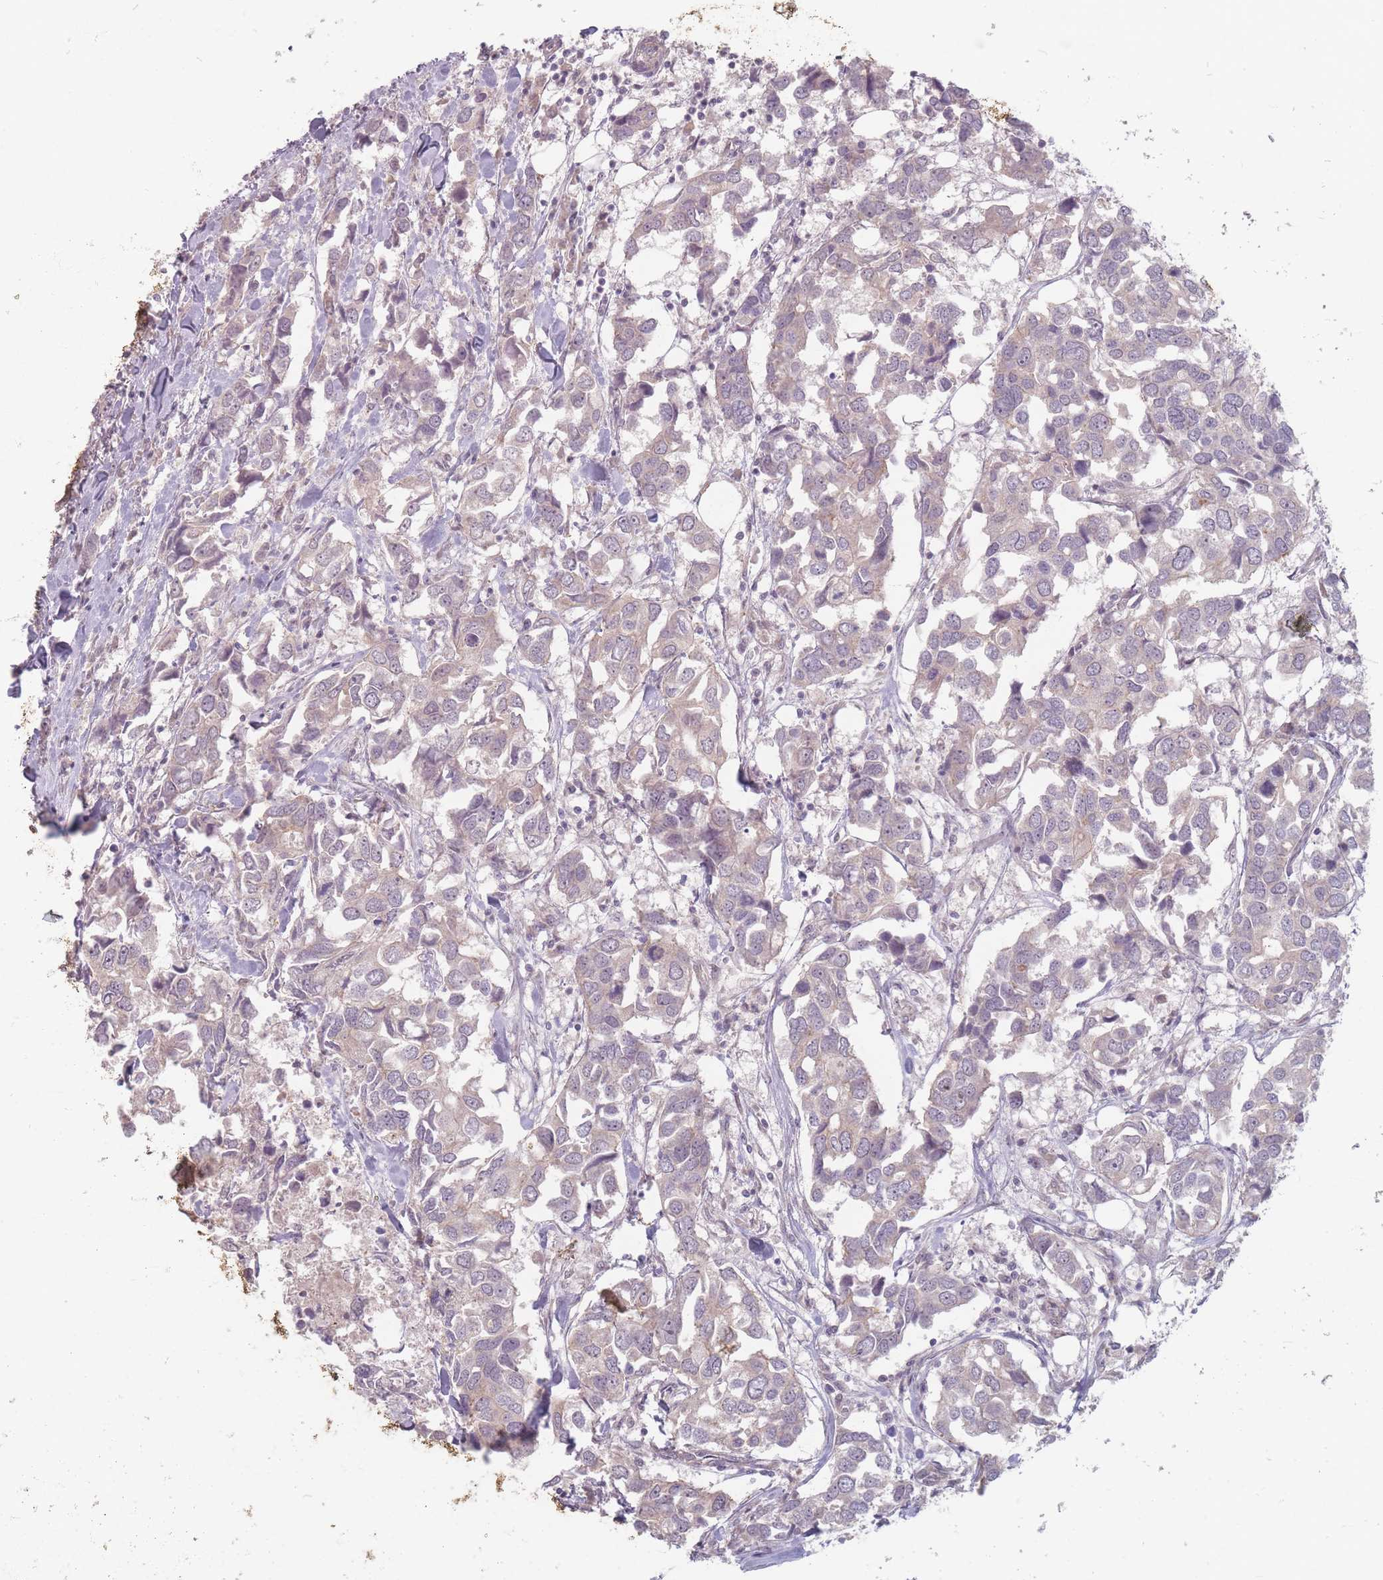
{"staining": {"intensity": "weak", "quantity": "25%-75%", "location": "cytoplasmic/membranous"}, "tissue": "breast cancer", "cell_type": "Tumor cells", "image_type": "cancer", "snomed": [{"axis": "morphology", "description": "Duct carcinoma"}, {"axis": "topography", "description": "Breast"}], "caption": "Weak cytoplasmic/membranous positivity is appreciated in about 25%-75% of tumor cells in breast intraductal carcinoma.", "gene": "GABRA6", "patient": {"sex": "female", "age": 83}}